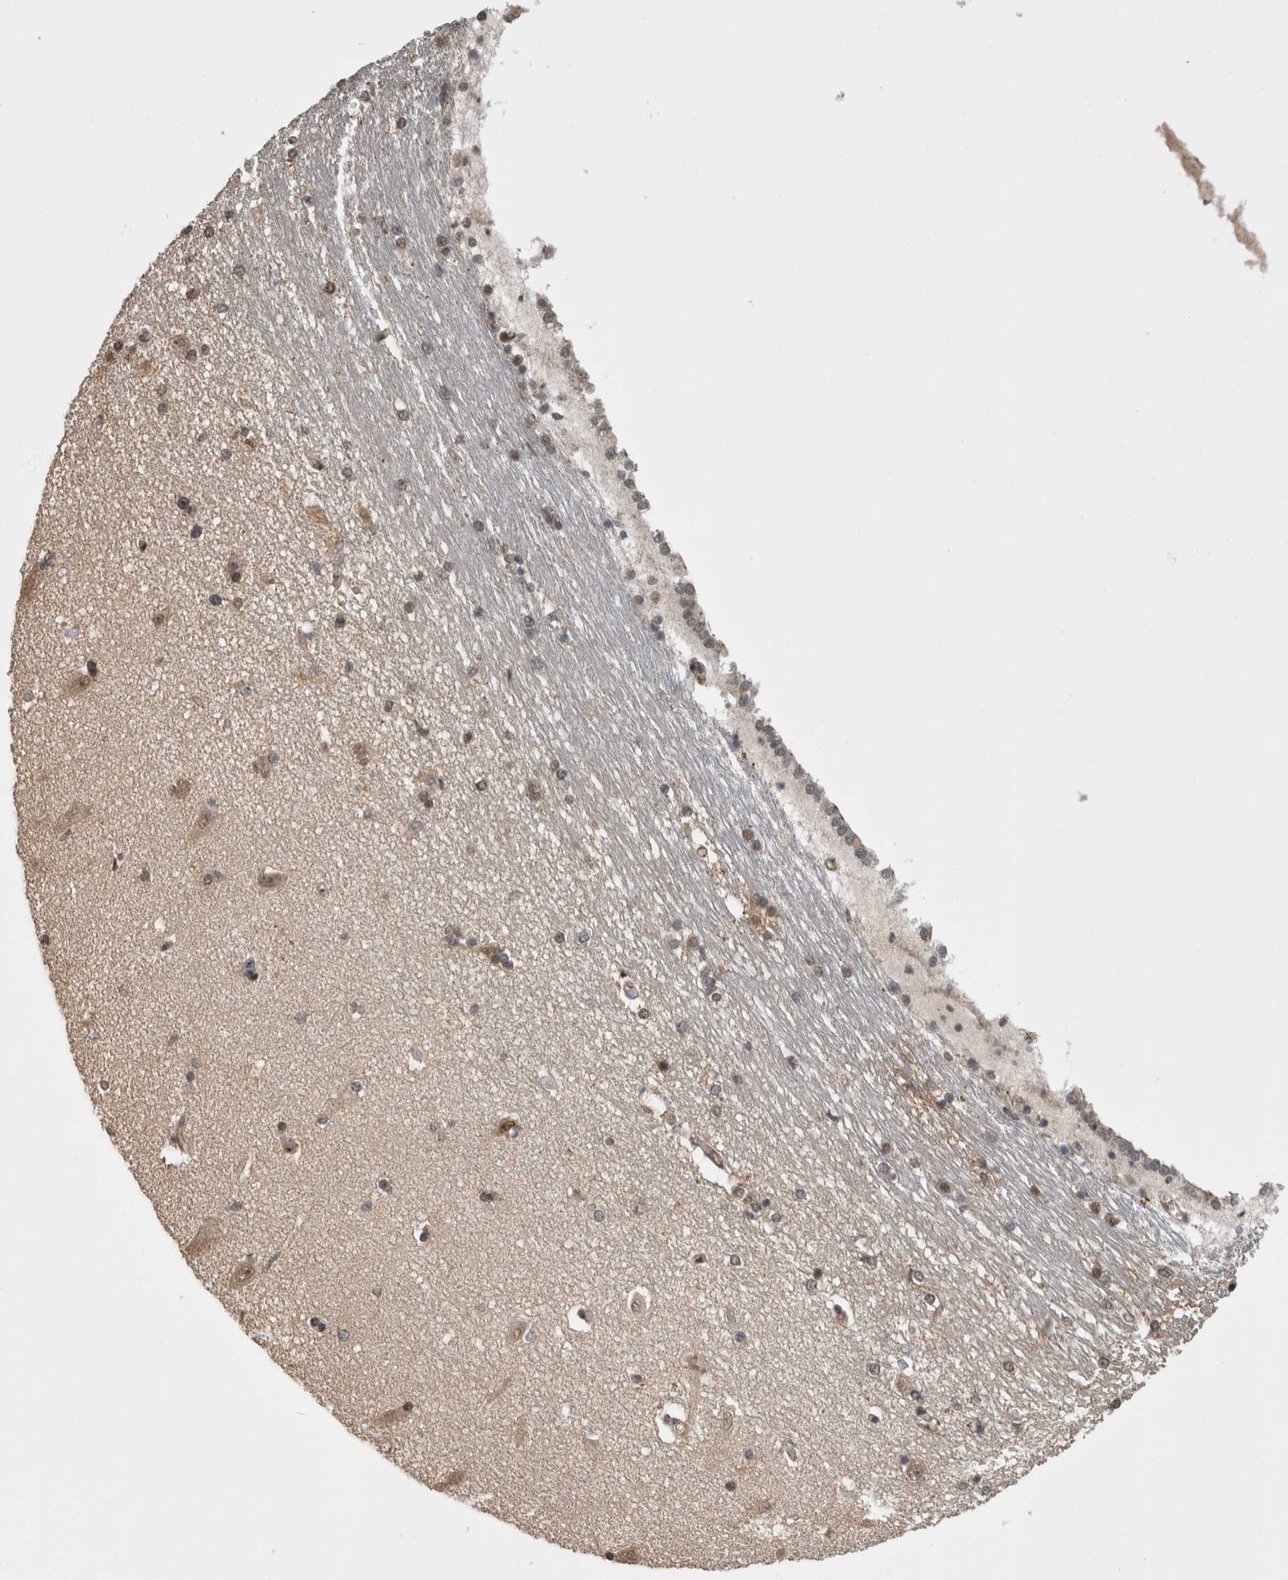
{"staining": {"intensity": "moderate", "quantity": "<25%", "location": "nuclear"}, "tissue": "hippocampus", "cell_type": "Glial cells", "image_type": "normal", "snomed": [{"axis": "morphology", "description": "Normal tissue, NOS"}, {"axis": "topography", "description": "Hippocampus"}], "caption": "High-power microscopy captured an IHC micrograph of unremarkable hippocampus, revealing moderate nuclear positivity in approximately <25% of glial cells. (Stains: DAB in brown, nuclei in blue, Microscopy: brightfield microscopy at high magnification).", "gene": "ZNF592", "patient": {"sex": "male", "age": 45}}